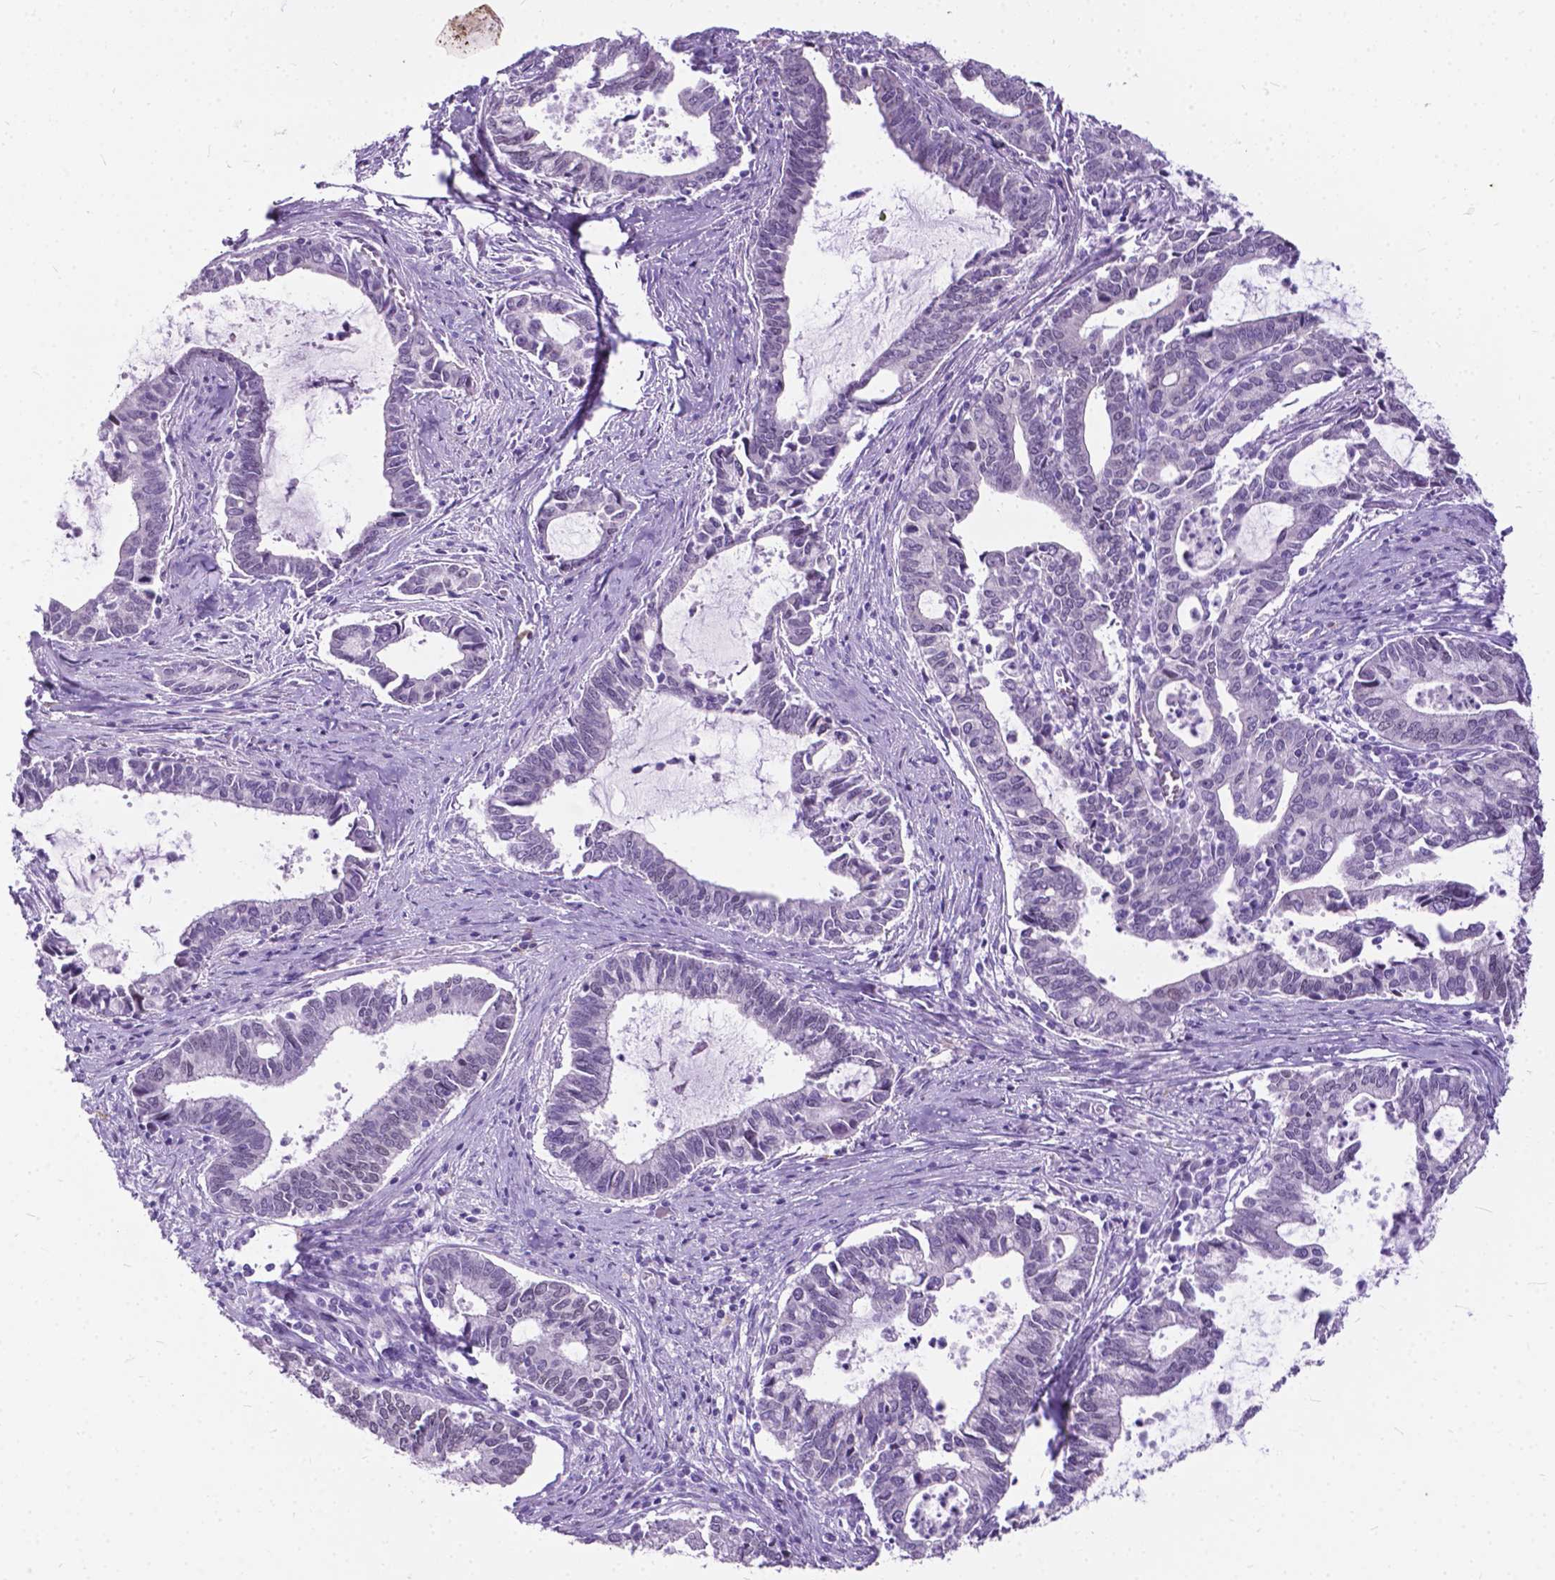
{"staining": {"intensity": "negative", "quantity": "none", "location": "none"}, "tissue": "cervical cancer", "cell_type": "Tumor cells", "image_type": "cancer", "snomed": [{"axis": "morphology", "description": "Adenocarcinoma, NOS"}, {"axis": "topography", "description": "Cervix"}], "caption": "The micrograph displays no staining of tumor cells in cervical cancer. (Brightfield microscopy of DAB immunohistochemistry (IHC) at high magnification).", "gene": "BSND", "patient": {"sex": "female", "age": 42}}